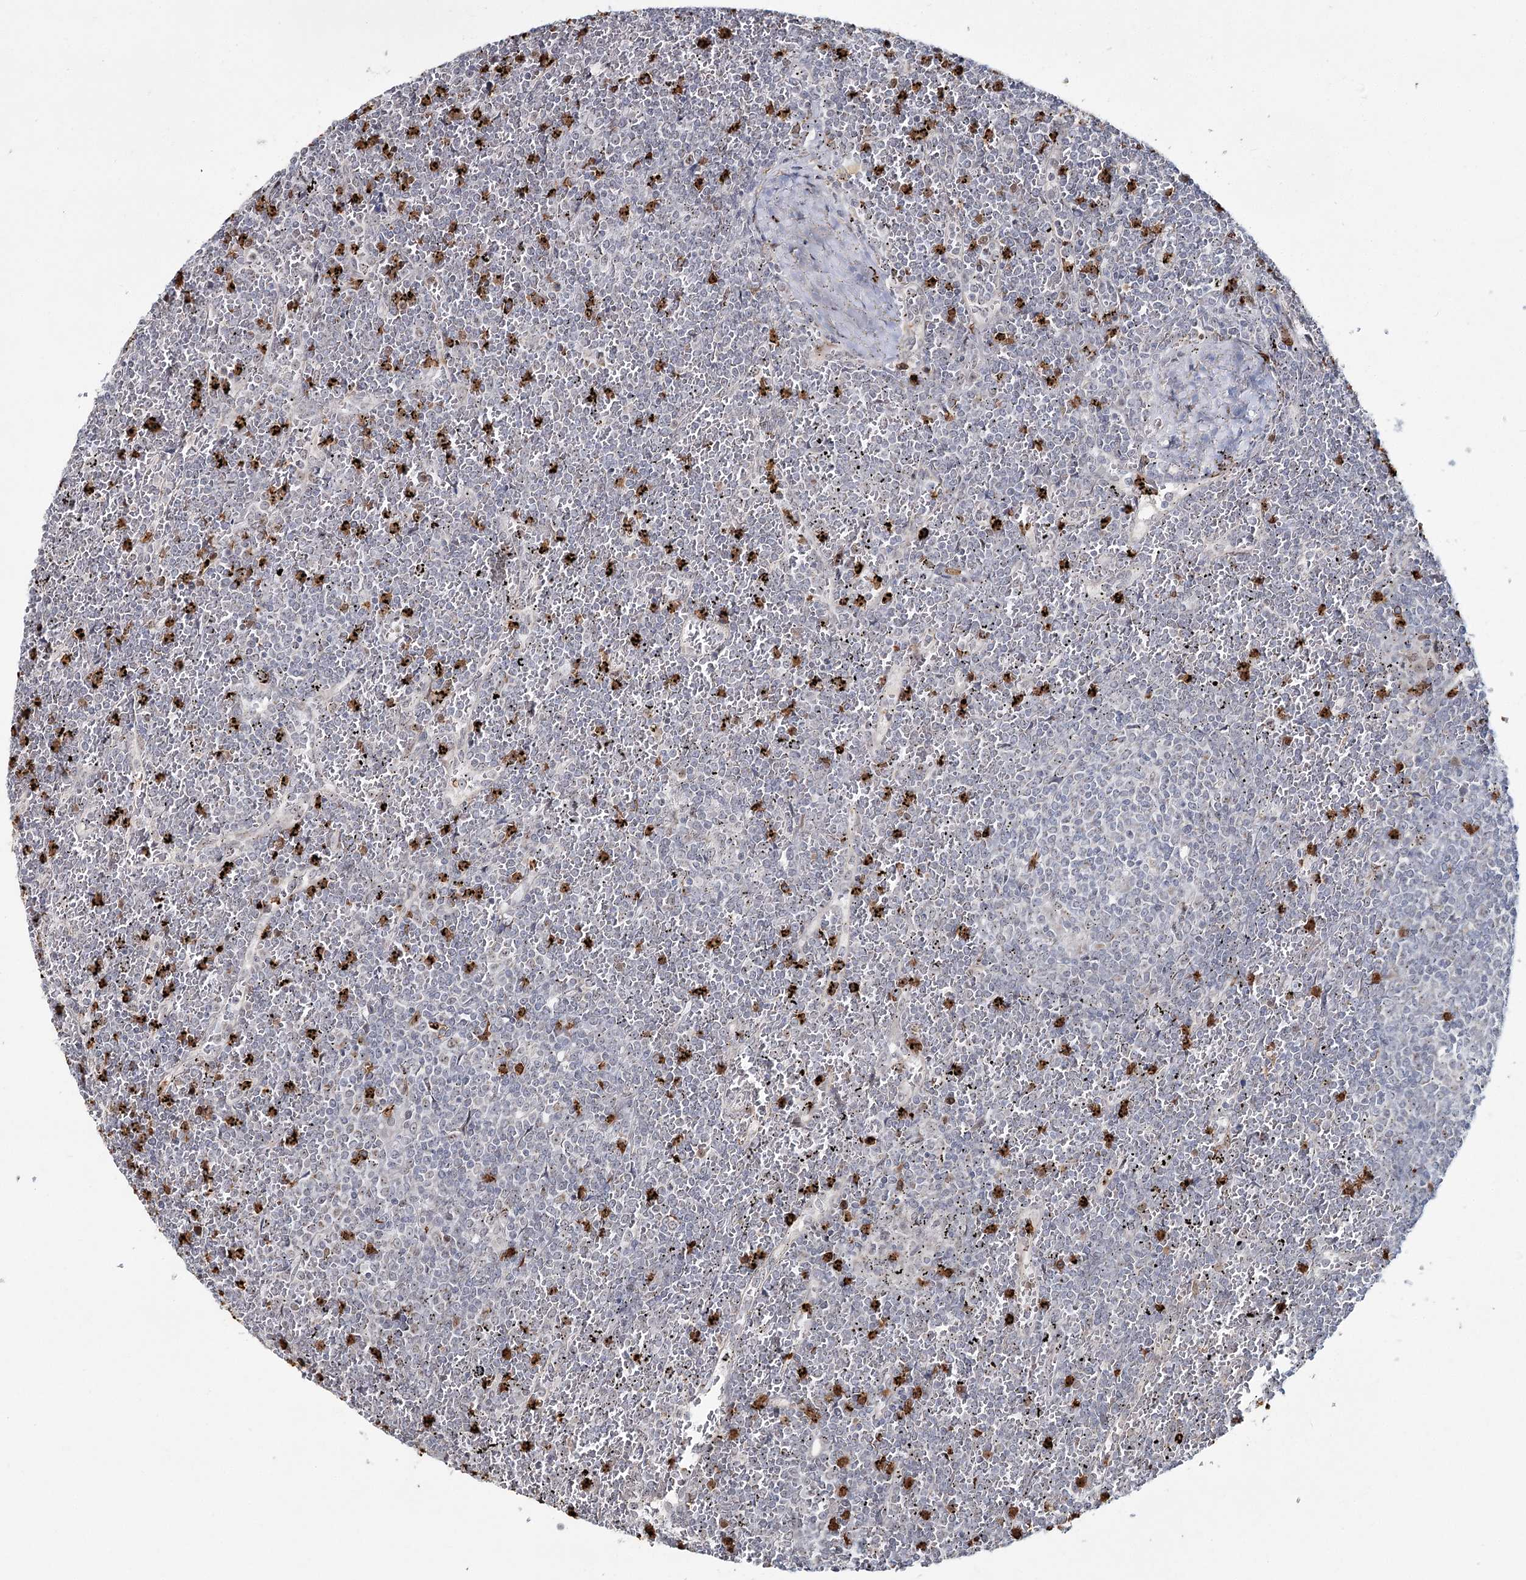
{"staining": {"intensity": "negative", "quantity": "none", "location": "none"}, "tissue": "lymphoma", "cell_type": "Tumor cells", "image_type": "cancer", "snomed": [{"axis": "morphology", "description": "Malignant lymphoma, non-Hodgkin's type, Low grade"}, {"axis": "topography", "description": "Spleen"}], "caption": "High magnification brightfield microscopy of lymphoma stained with DAB (3,3'-diaminobenzidine) (brown) and counterstained with hematoxylin (blue): tumor cells show no significant expression.", "gene": "ATAD1", "patient": {"sex": "female", "age": 19}}